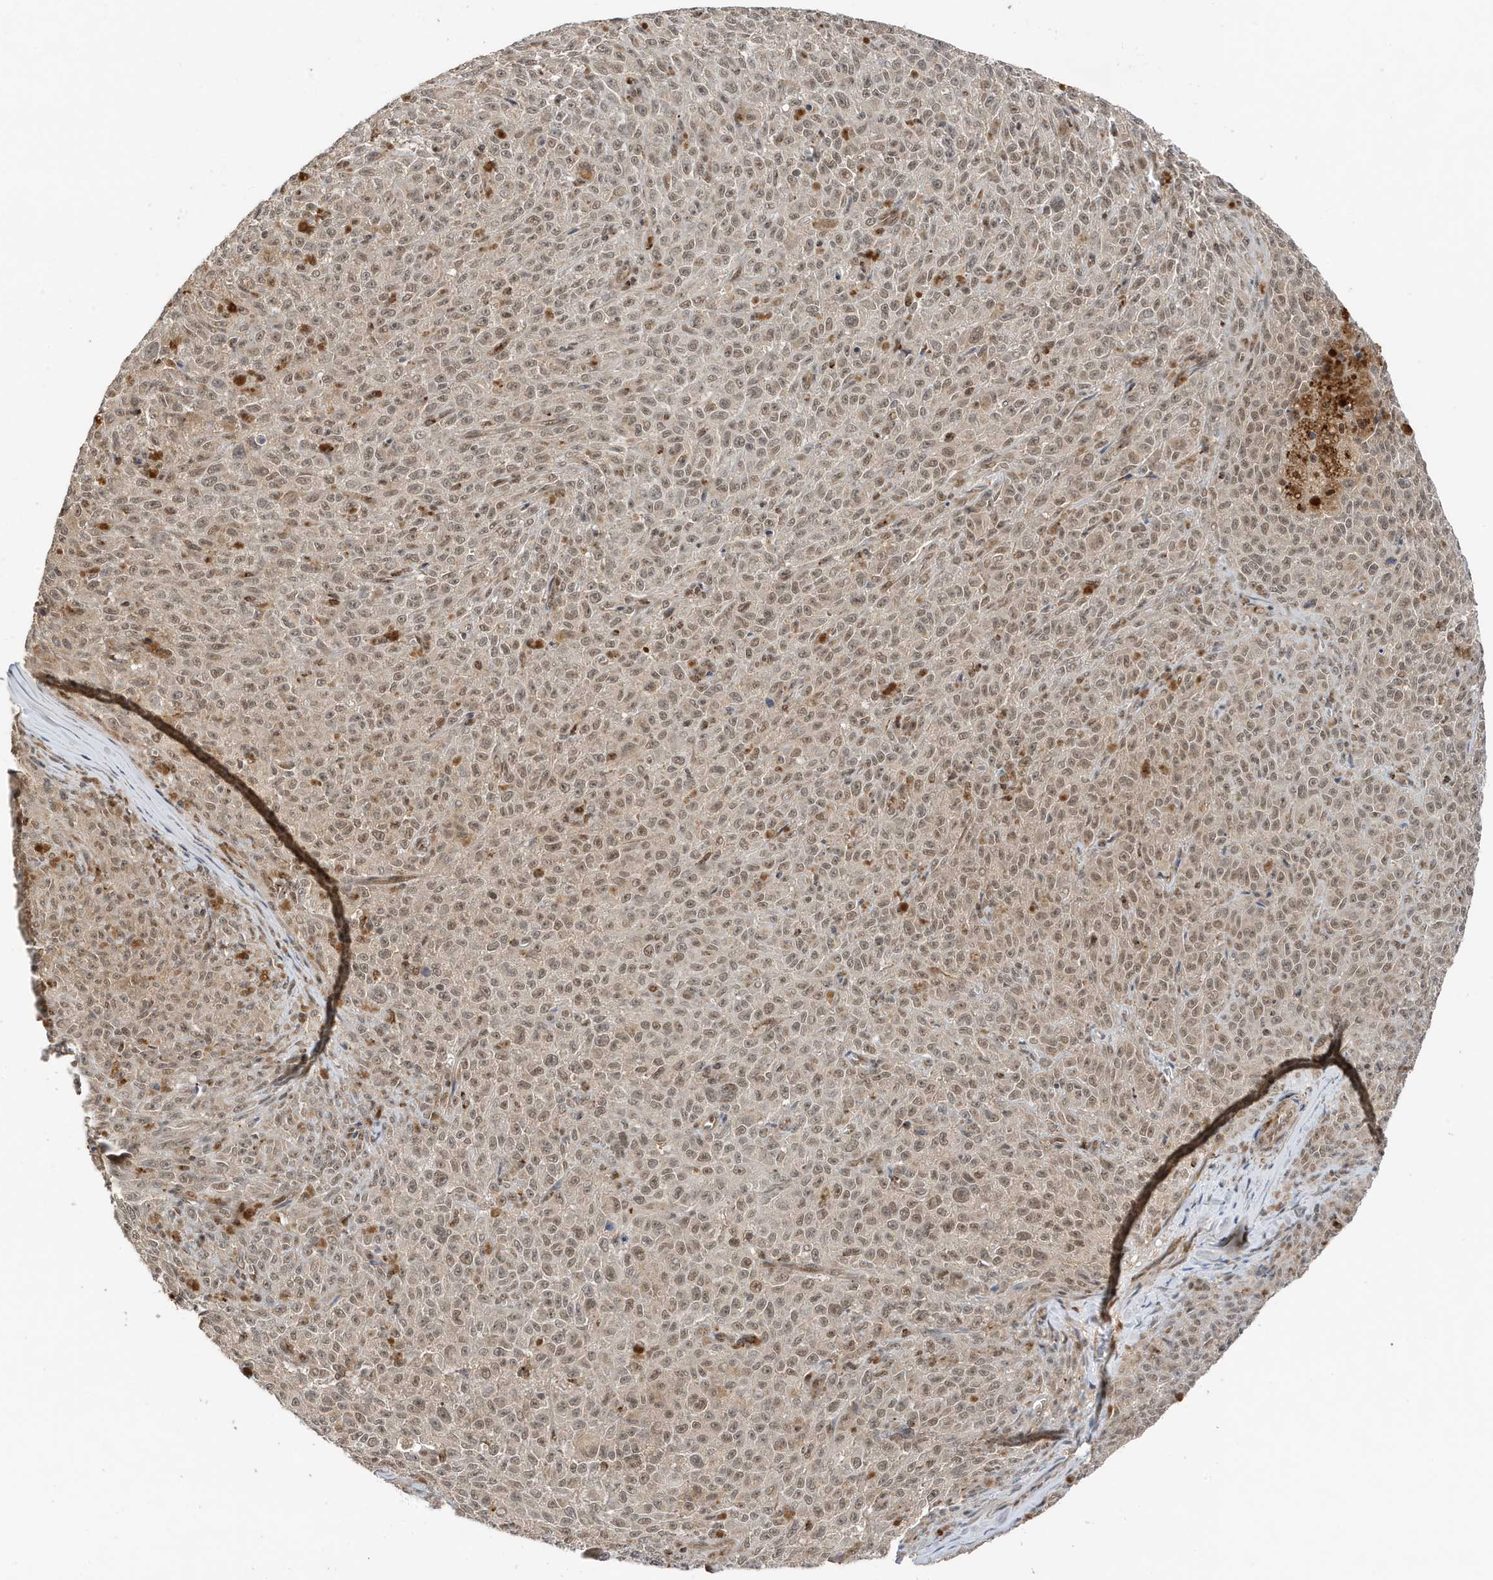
{"staining": {"intensity": "weak", "quantity": "25%-75%", "location": "nuclear"}, "tissue": "melanoma", "cell_type": "Tumor cells", "image_type": "cancer", "snomed": [{"axis": "morphology", "description": "Malignant melanoma, NOS"}, {"axis": "topography", "description": "Skin"}], "caption": "Protein staining of melanoma tissue reveals weak nuclear staining in approximately 25%-75% of tumor cells.", "gene": "MAST3", "patient": {"sex": "female", "age": 82}}